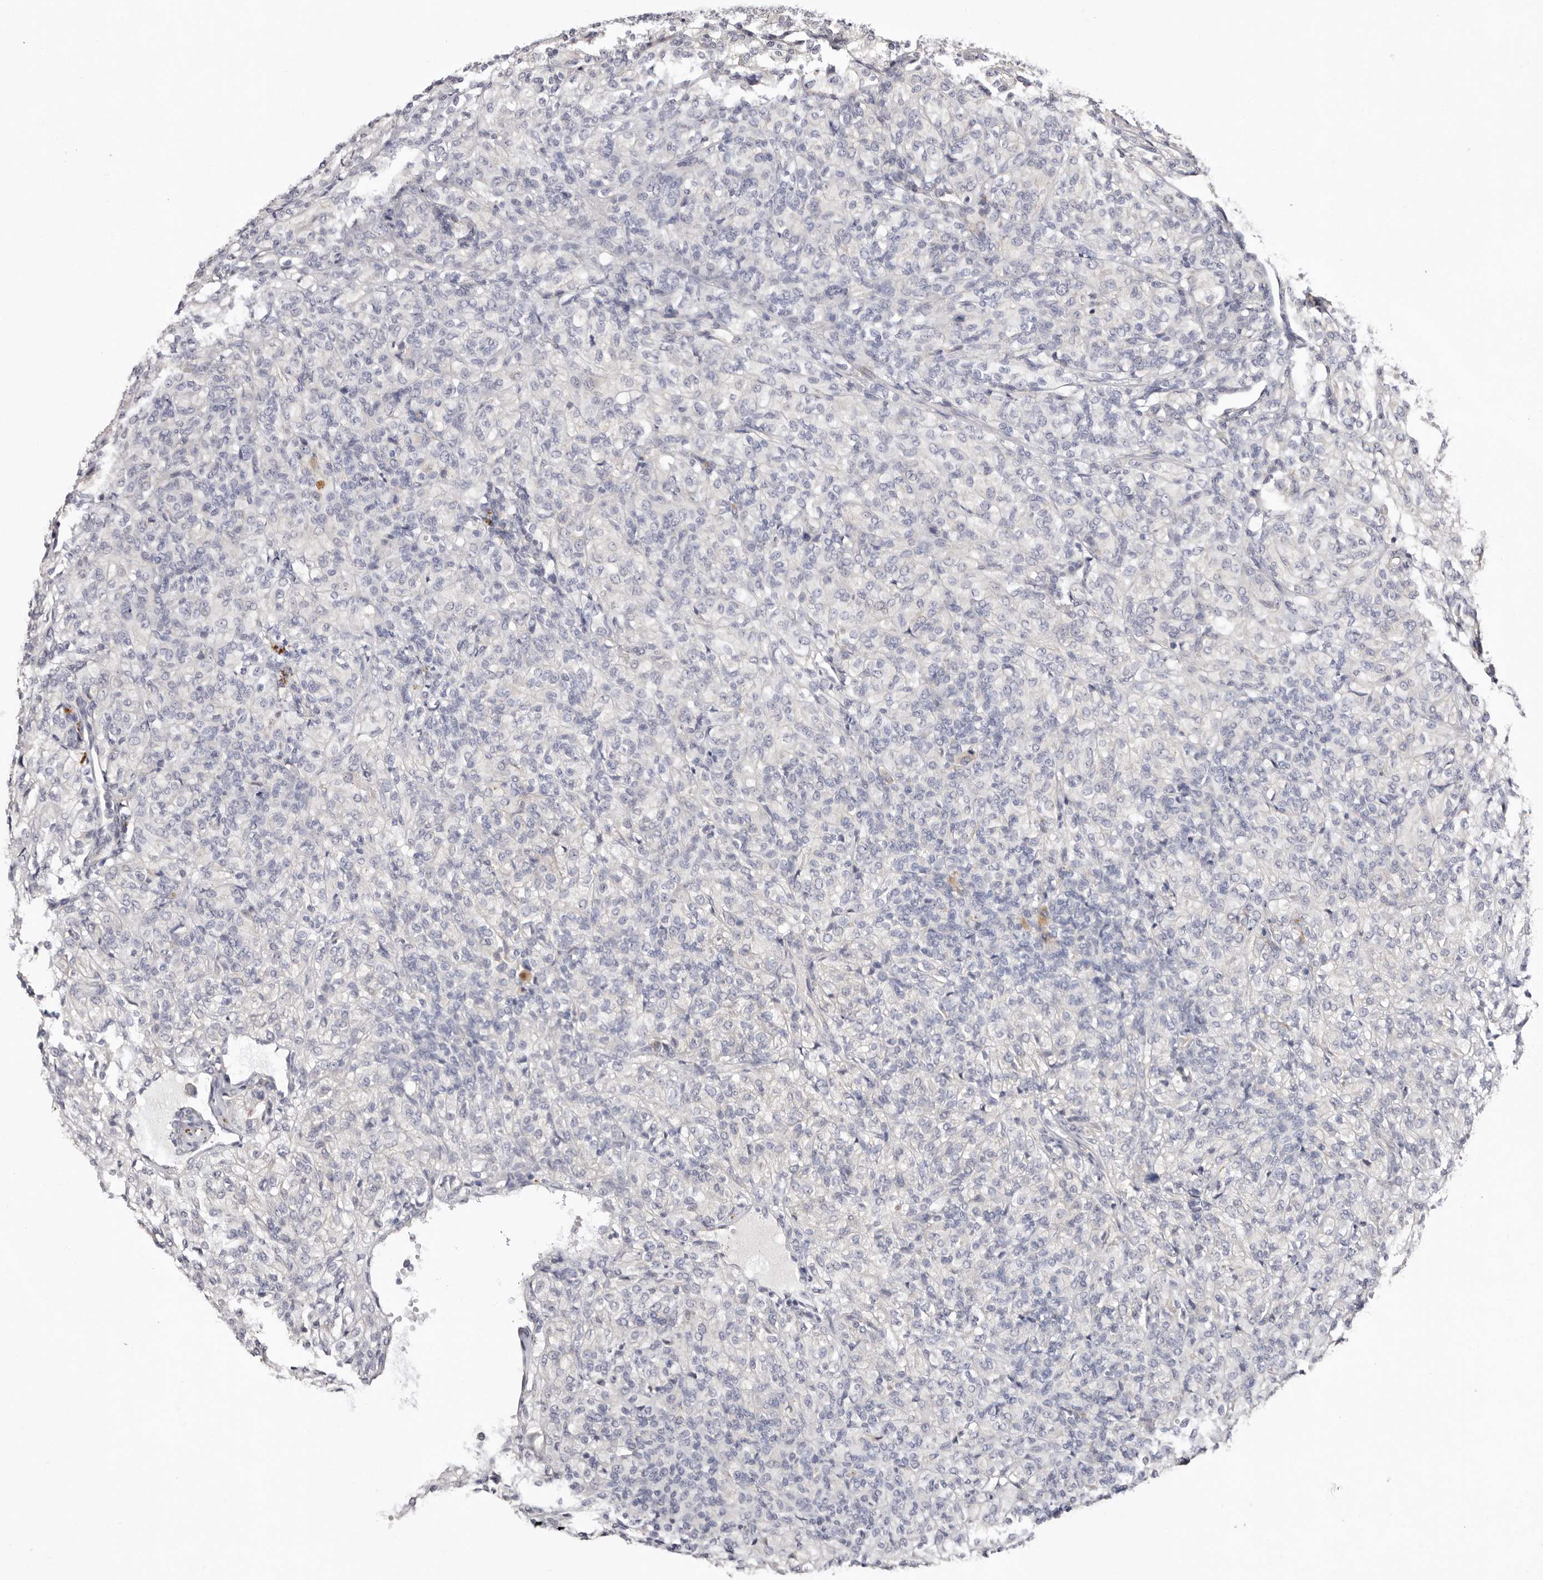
{"staining": {"intensity": "negative", "quantity": "none", "location": "none"}, "tissue": "renal cancer", "cell_type": "Tumor cells", "image_type": "cancer", "snomed": [{"axis": "morphology", "description": "Adenocarcinoma, NOS"}, {"axis": "topography", "description": "Kidney"}], "caption": "There is no significant positivity in tumor cells of renal cancer (adenocarcinoma).", "gene": "FAM167B", "patient": {"sex": "male", "age": 77}}